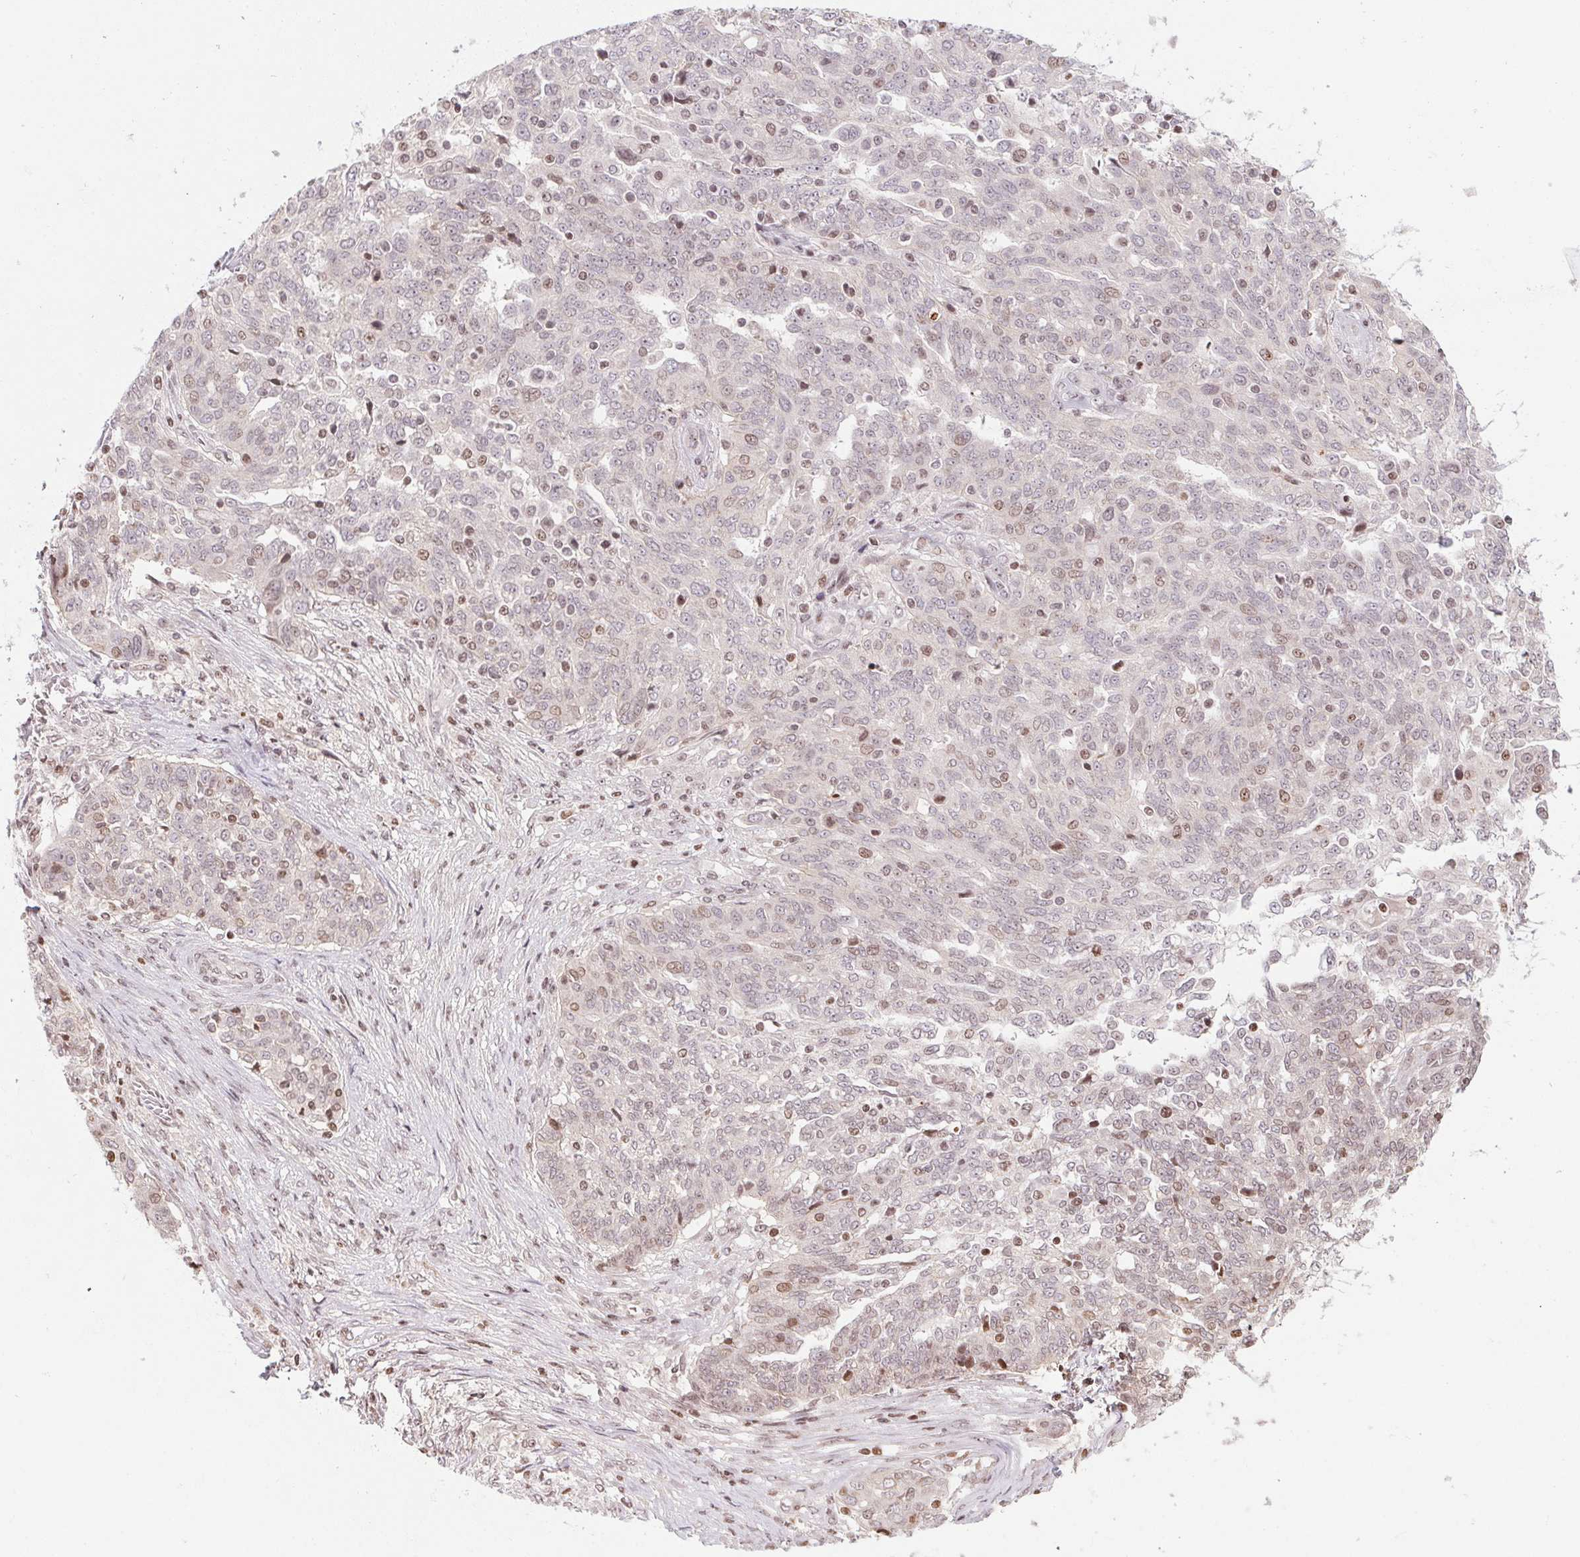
{"staining": {"intensity": "weak", "quantity": "<25%", "location": "nuclear"}, "tissue": "ovarian cancer", "cell_type": "Tumor cells", "image_type": "cancer", "snomed": [{"axis": "morphology", "description": "Cystadenocarcinoma, serous, NOS"}, {"axis": "topography", "description": "Ovary"}], "caption": "Image shows no significant protein expression in tumor cells of serous cystadenocarcinoma (ovarian). Brightfield microscopy of immunohistochemistry (IHC) stained with DAB (brown) and hematoxylin (blue), captured at high magnification.", "gene": "RNF181", "patient": {"sex": "female", "age": 67}}